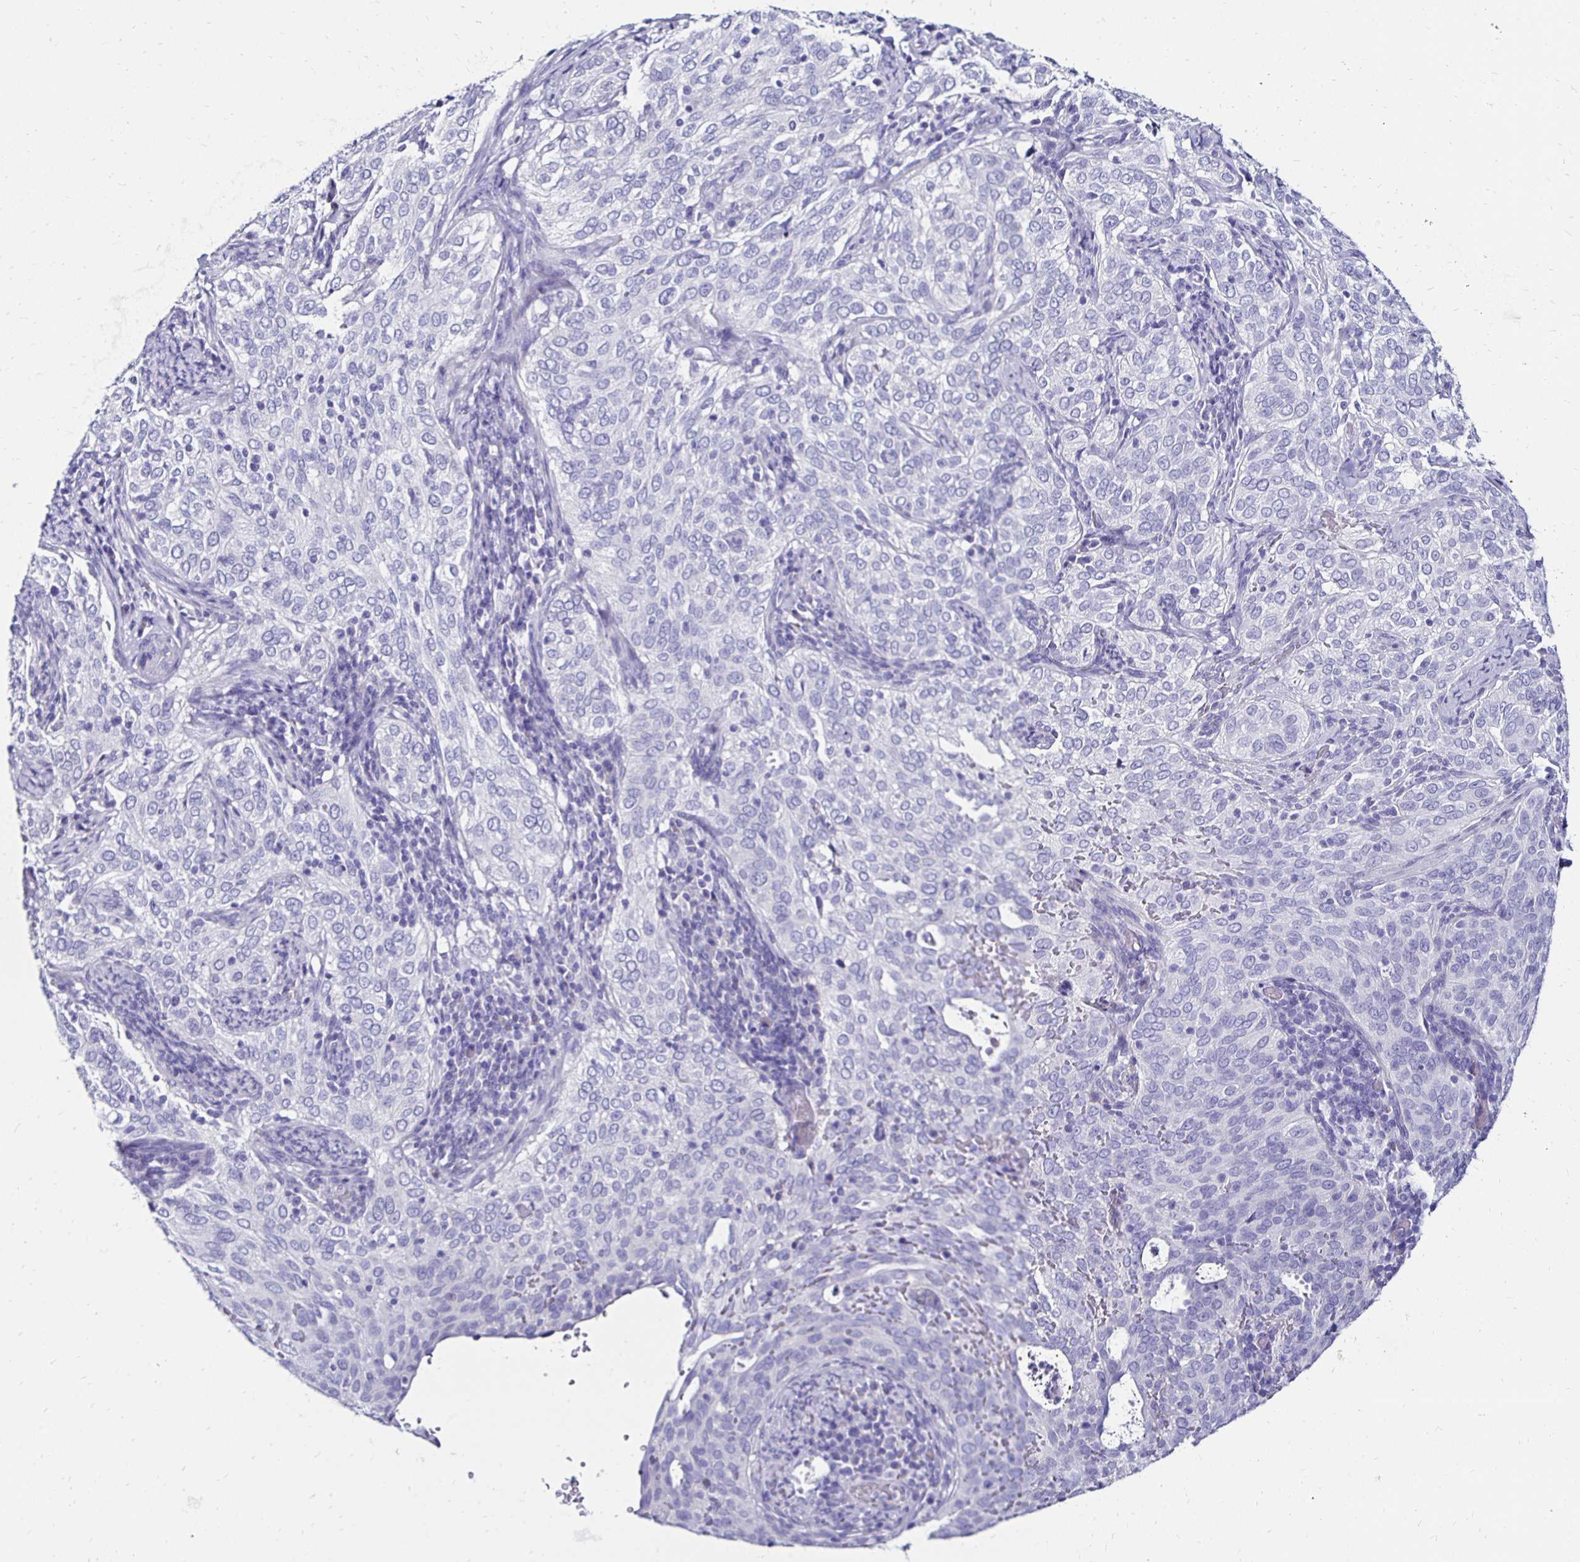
{"staining": {"intensity": "negative", "quantity": "none", "location": "none"}, "tissue": "cervical cancer", "cell_type": "Tumor cells", "image_type": "cancer", "snomed": [{"axis": "morphology", "description": "Squamous cell carcinoma, NOS"}, {"axis": "topography", "description": "Cervix"}], "caption": "Histopathology image shows no protein staining in tumor cells of cervical cancer (squamous cell carcinoma) tissue. (Brightfield microscopy of DAB immunohistochemistry at high magnification).", "gene": "KCNT1", "patient": {"sex": "female", "age": 38}}